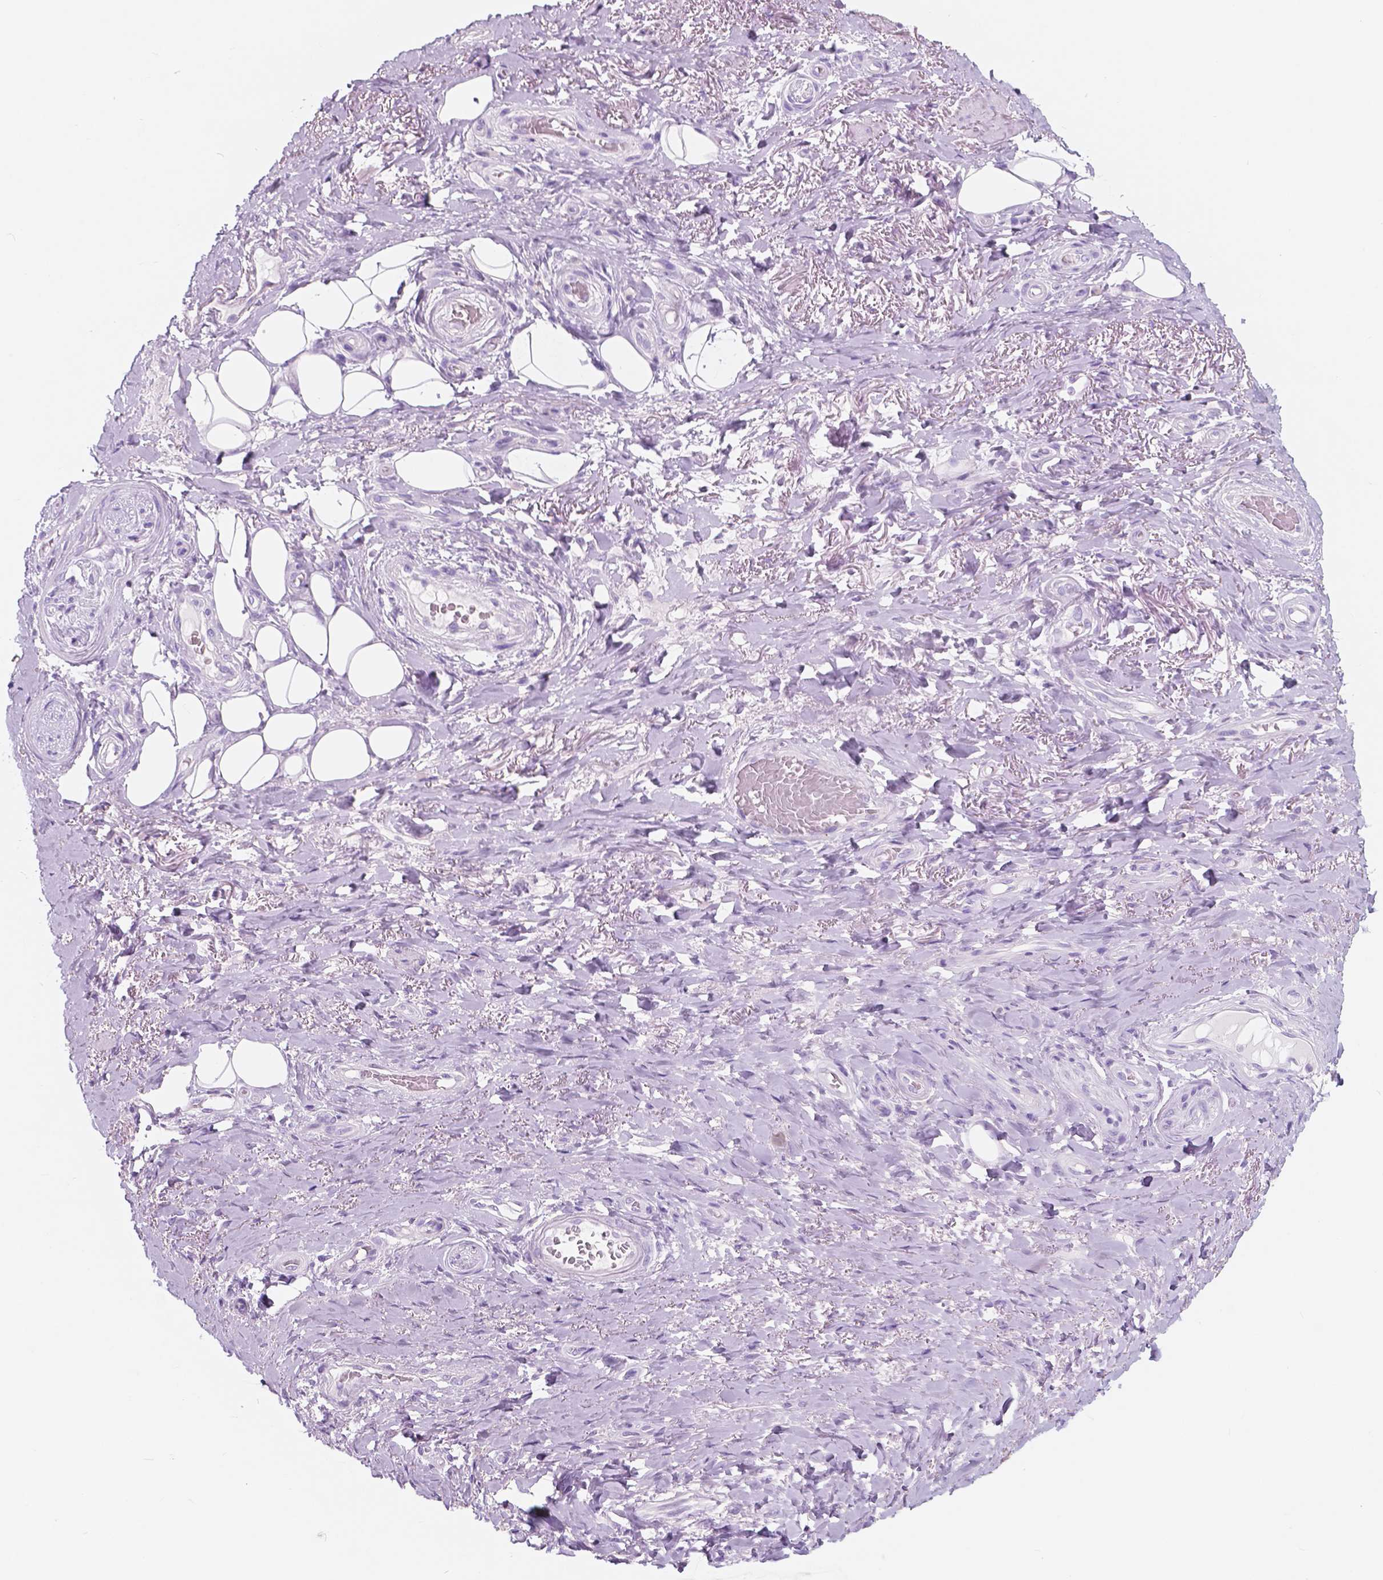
{"staining": {"intensity": "negative", "quantity": "none", "location": "none"}, "tissue": "adipose tissue", "cell_type": "Adipocytes", "image_type": "normal", "snomed": [{"axis": "morphology", "description": "Normal tissue, NOS"}, {"axis": "topography", "description": "Anal"}, {"axis": "topography", "description": "Peripheral nerve tissue"}], "caption": "A photomicrograph of adipose tissue stained for a protein displays no brown staining in adipocytes. (Stains: DAB (3,3'-diaminobenzidine) IHC with hematoxylin counter stain, Microscopy: brightfield microscopy at high magnification).", "gene": "CUZD1", "patient": {"sex": "male", "age": 53}}